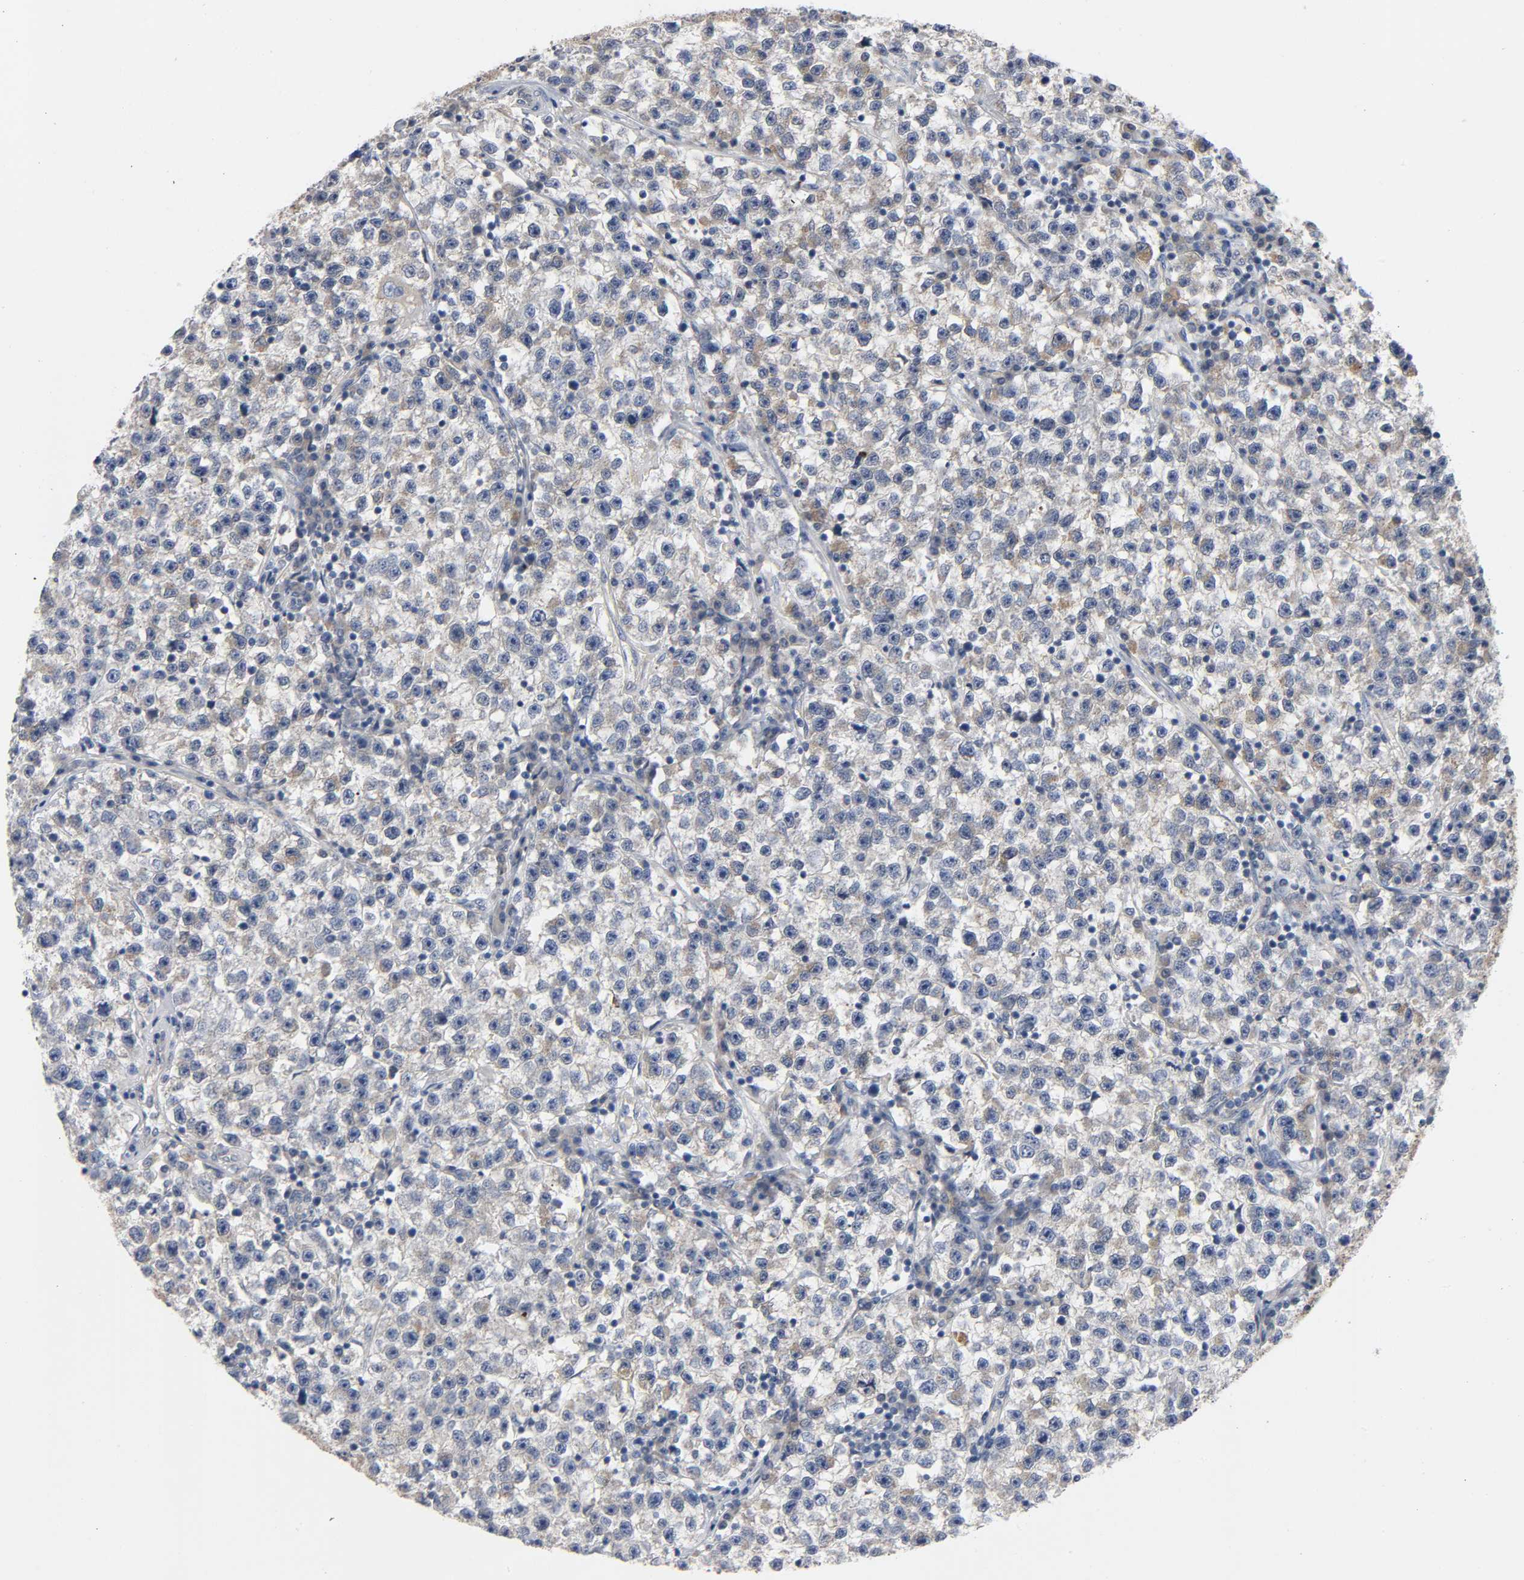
{"staining": {"intensity": "weak", "quantity": ">75%", "location": "cytoplasmic/membranous"}, "tissue": "testis cancer", "cell_type": "Tumor cells", "image_type": "cancer", "snomed": [{"axis": "morphology", "description": "Seminoma, NOS"}, {"axis": "topography", "description": "Testis"}], "caption": "This is a micrograph of immunohistochemistry staining of seminoma (testis), which shows weak positivity in the cytoplasmic/membranous of tumor cells.", "gene": "HDAC6", "patient": {"sex": "male", "age": 22}}